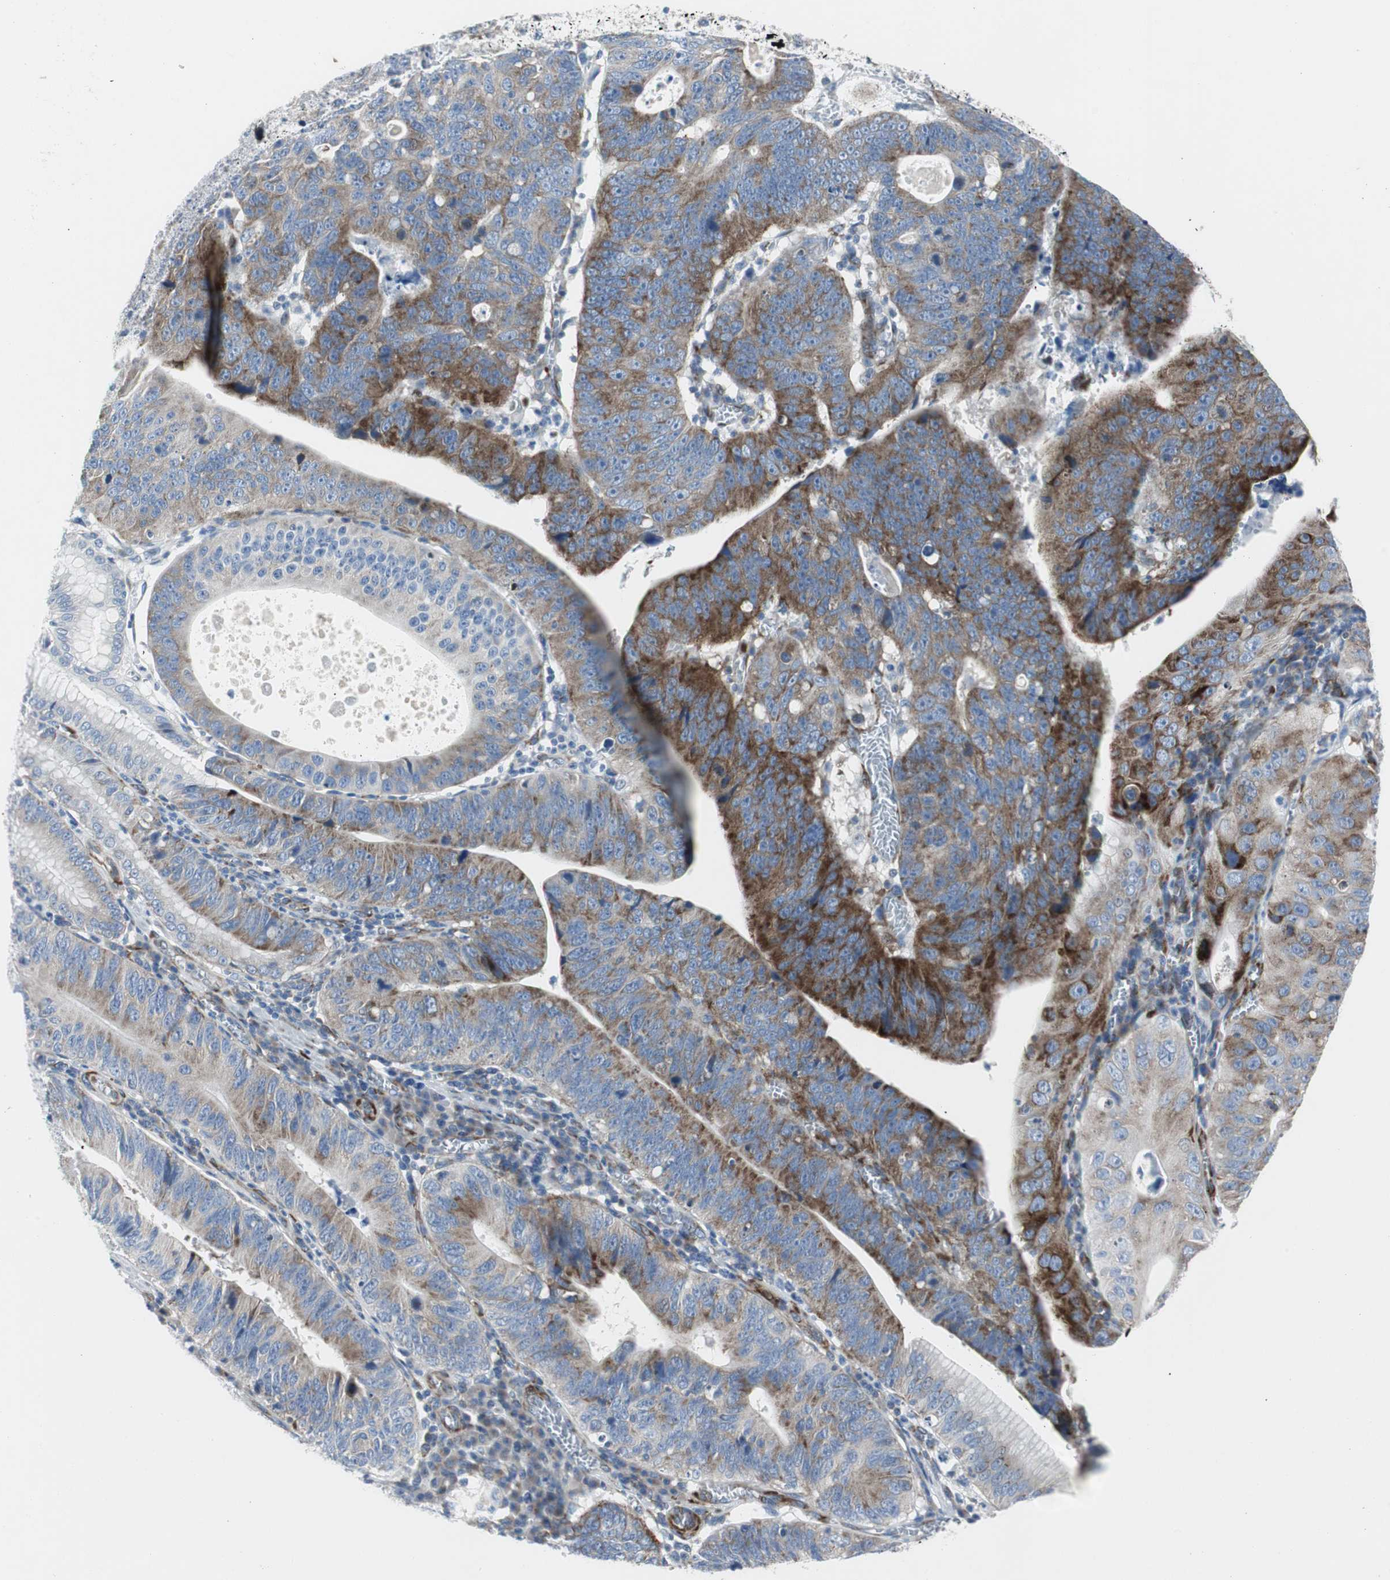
{"staining": {"intensity": "strong", "quantity": ">75%", "location": "cytoplasmic/membranous"}, "tissue": "stomach cancer", "cell_type": "Tumor cells", "image_type": "cancer", "snomed": [{"axis": "morphology", "description": "Adenocarcinoma, NOS"}, {"axis": "topography", "description": "Stomach"}], "caption": "Immunohistochemistry of stomach cancer (adenocarcinoma) reveals high levels of strong cytoplasmic/membranous positivity in about >75% of tumor cells.", "gene": "BBC3", "patient": {"sex": "male", "age": 59}}